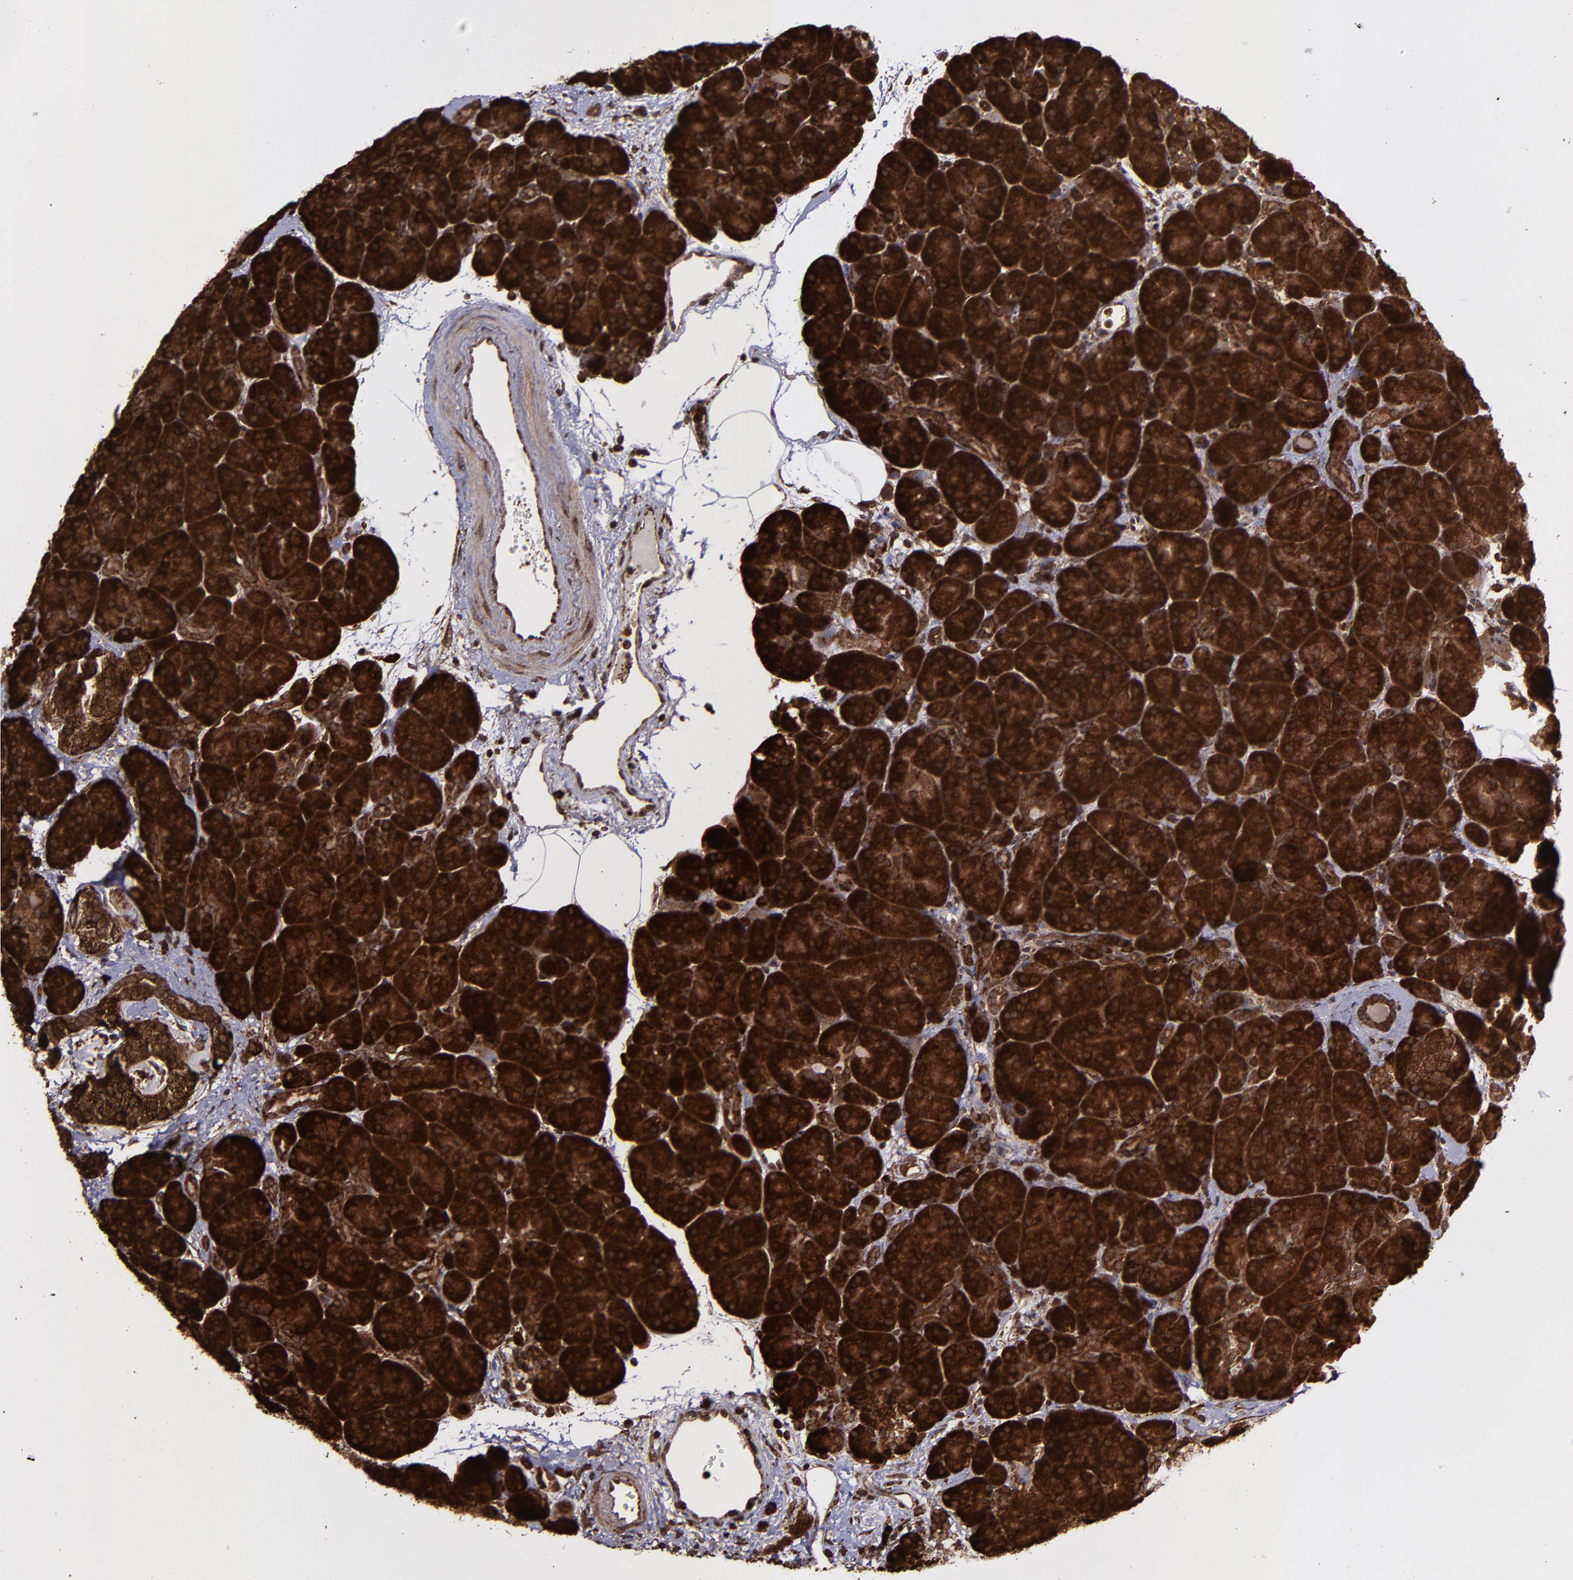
{"staining": {"intensity": "strong", "quantity": ">75%", "location": "cytoplasmic/membranous,nuclear"}, "tissue": "pancreas", "cell_type": "Exocrine glandular cells", "image_type": "normal", "snomed": [{"axis": "morphology", "description": "Normal tissue, NOS"}, {"axis": "topography", "description": "Pancreas"}], "caption": "An image showing strong cytoplasmic/membranous,nuclear staining in about >75% of exocrine glandular cells in unremarkable pancreas, as visualized by brown immunohistochemical staining.", "gene": "EIF4ENIF1", "patient": {"sex": "male", "age": 66}}